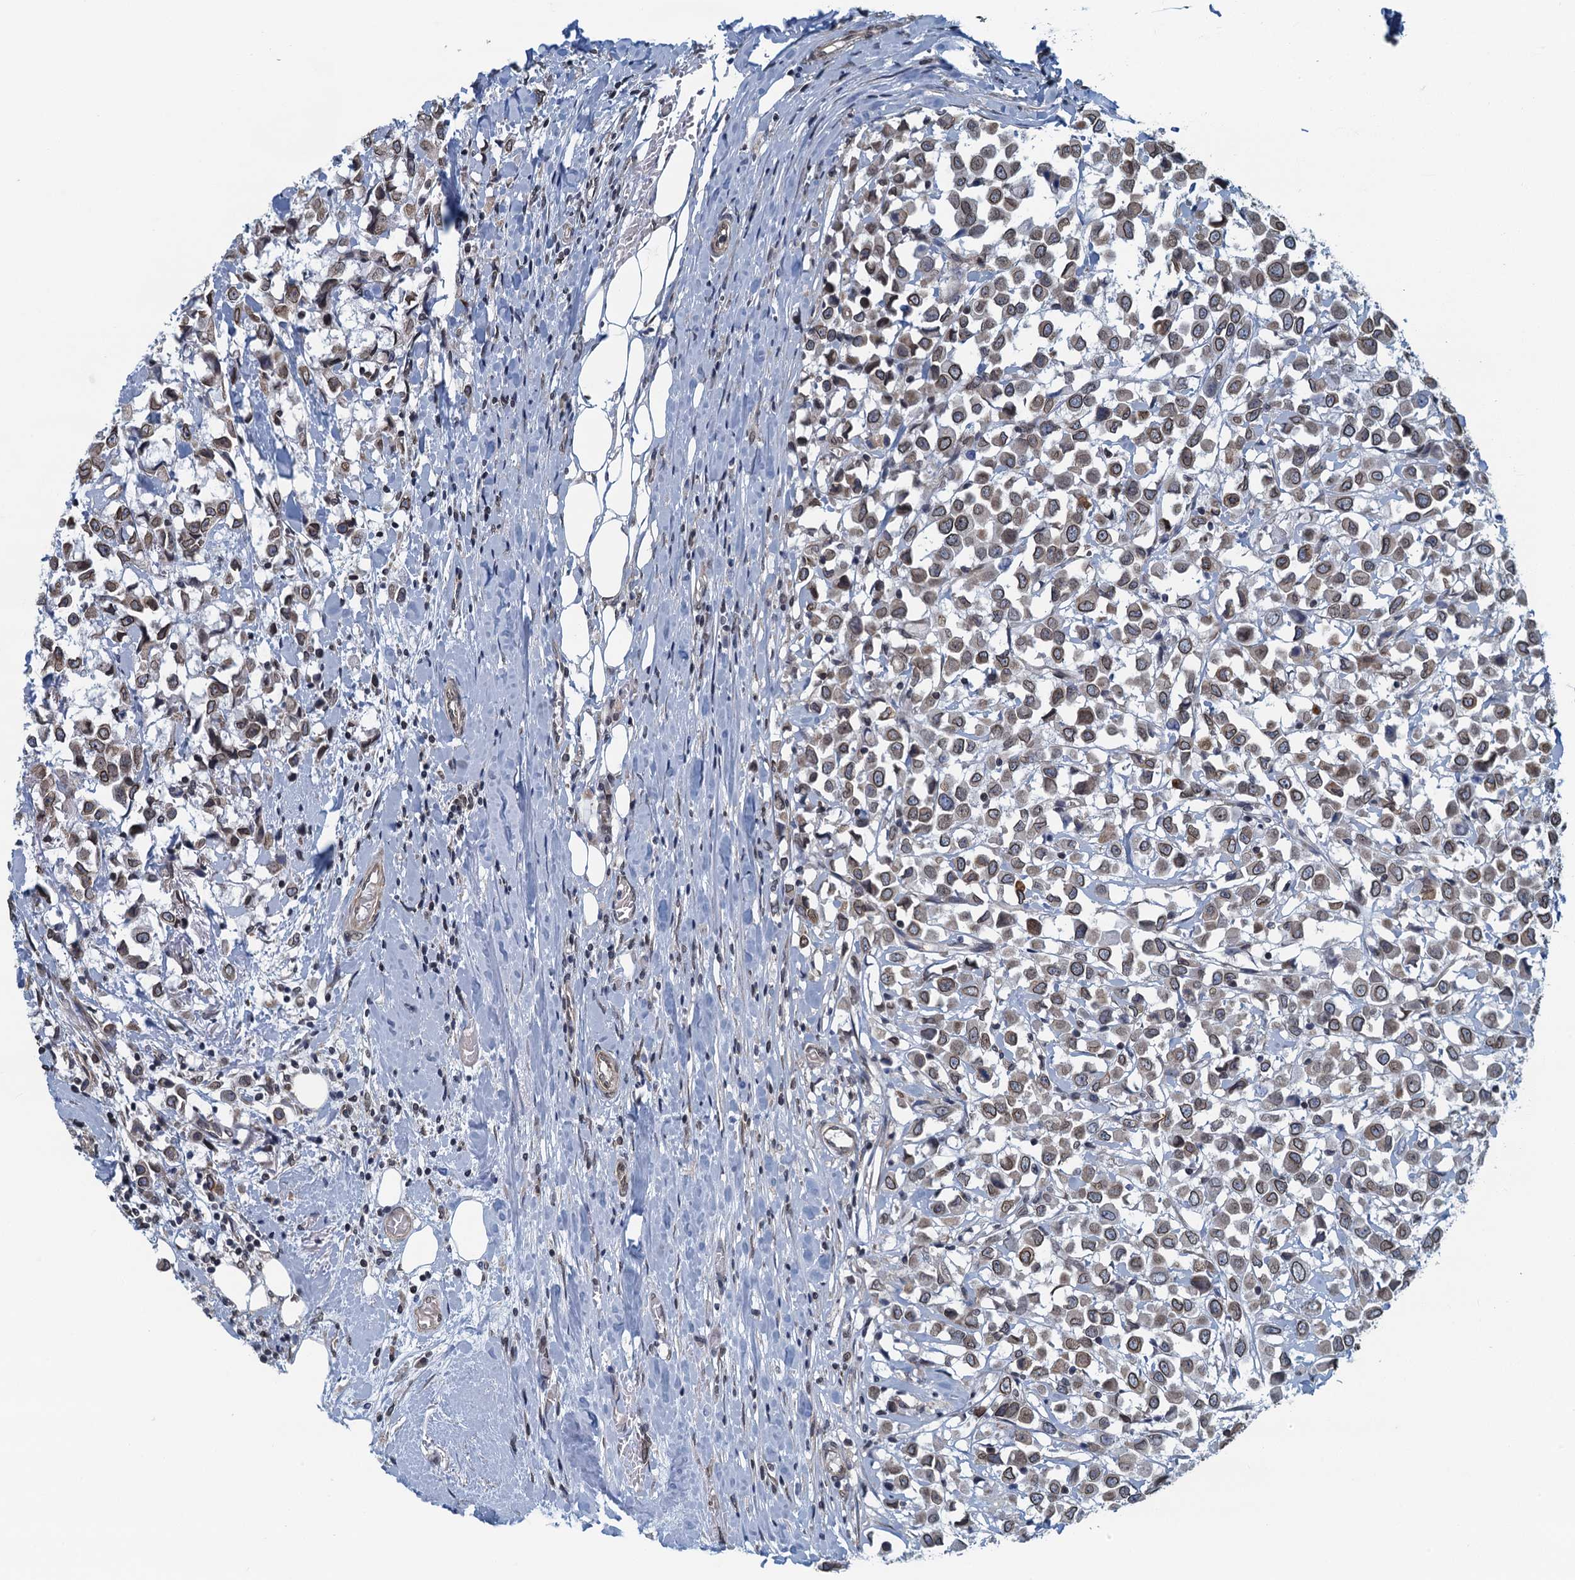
{"staining": {"intensity": "moderate", "quantity": ">75%", "location": "cytoplasmic/membranous,nuclear"}, "tissue": "breast cancer", "cell_type": "Tumor cells", "image_type": "cancer", "snomed": [{"axis": "morphology", "description": "Duct carcinoma"}, {"axis": "topography", "description": "Breast"}], "caption": "Moderate cytoplasmic/membranous and nuclear protein positivity is seen in approximately >75% of tumor cells in infiltrating ductal carcinoma (breast).", "gene": "CCDC34", "patient": {"sex": "female", "age": 61}}